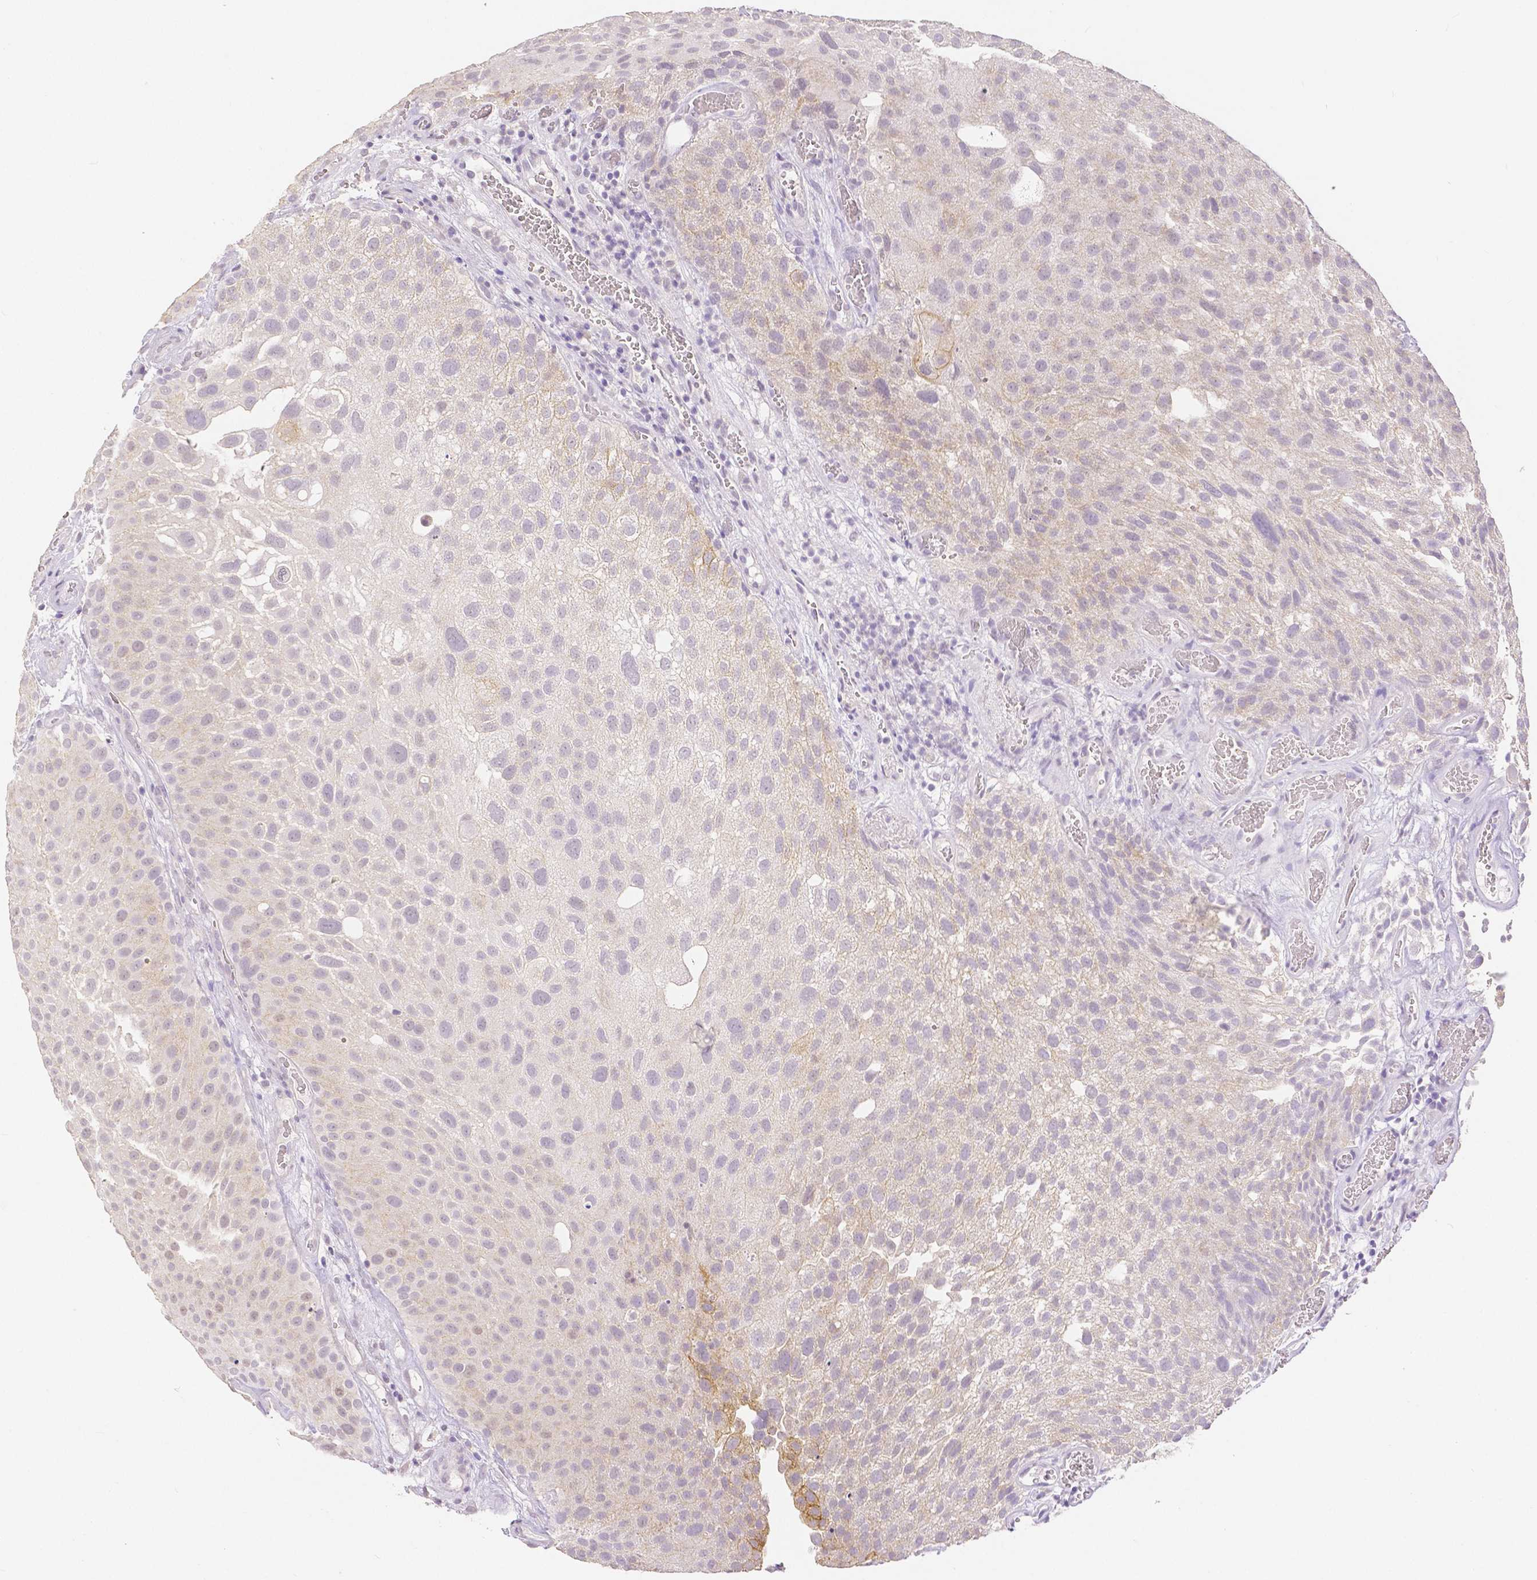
{"staining": {"intensity": "weak", "quantity": "<25%", "location": "cytoplasmic/membranous"}, "tissue": "urothelial cancer", "cell_type": "Tumor cells", "image_type": "cancer", "snomed": [{"axis": "morphology", "description": "Urothelial carcinoma, Low grade"}, {"axis": "topography", "description": "Urinary bladder"}], "caption": "Protein analysis of urothelial cancer displays no significant positivity in tumor cells.", "gene": "OCLN", "patient": {"sex": "male", "age": 72}}